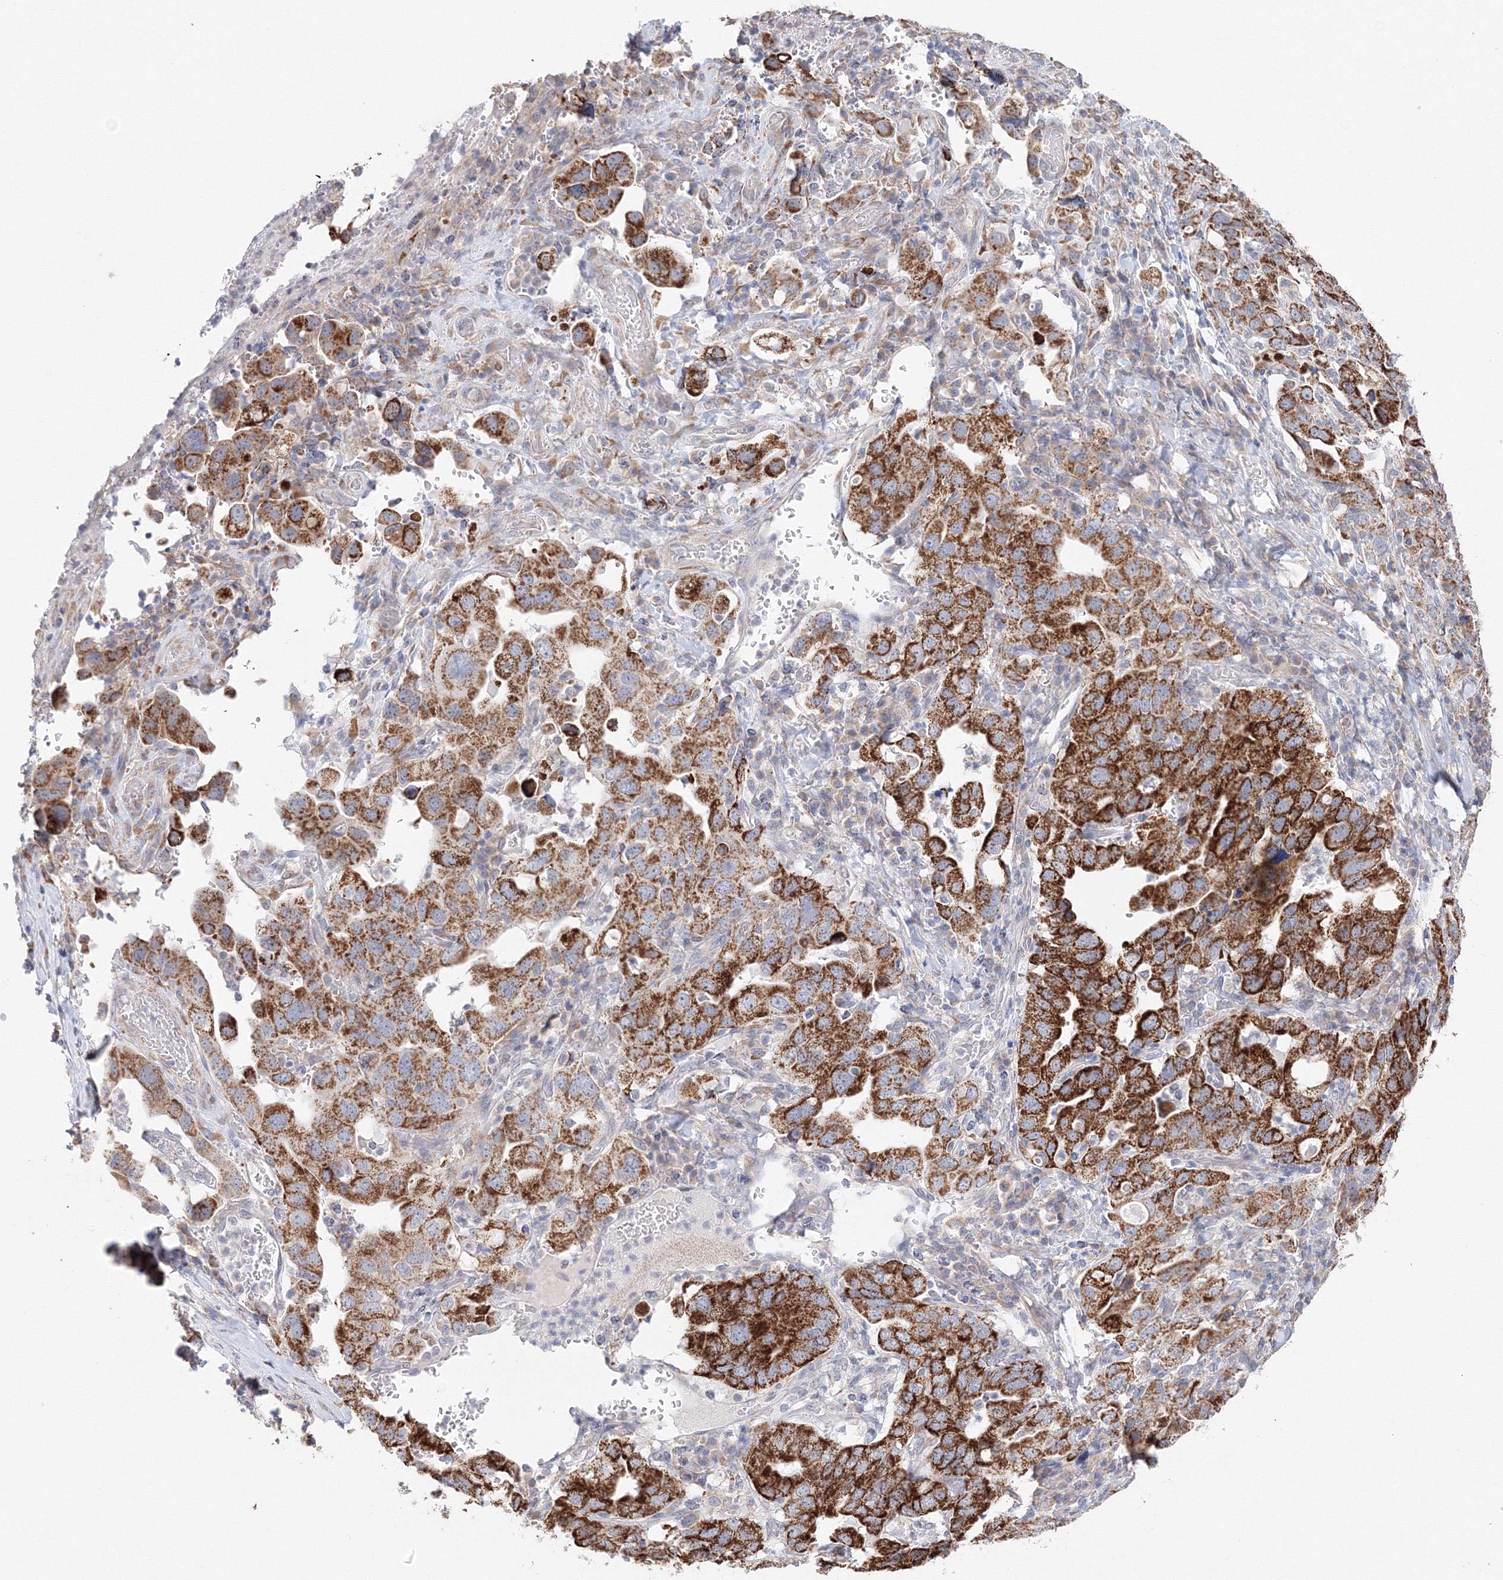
{"staining": {"intensity": "strong", "quantity": ">75%", "location": "cytoplasmic/membranous"}, "tissue": "stomach cancer", "cell_type": "Tumor cells", "image_type": "cancer", "snomed": [{"axis": "morphology", "description": "Adenocarcinoma, NOS"}, {"axis": "topography", "description": "Stomach, upper"}], "caption": "Immunohistochemical staining of human adenocarcinoma (stomach) reveals high levels of strong cytoplasmic/membranous protein expression in approximately >75% of tumor cells.", "gene": "DHRS12", "patient": {"sex": "male", "age": 62}}